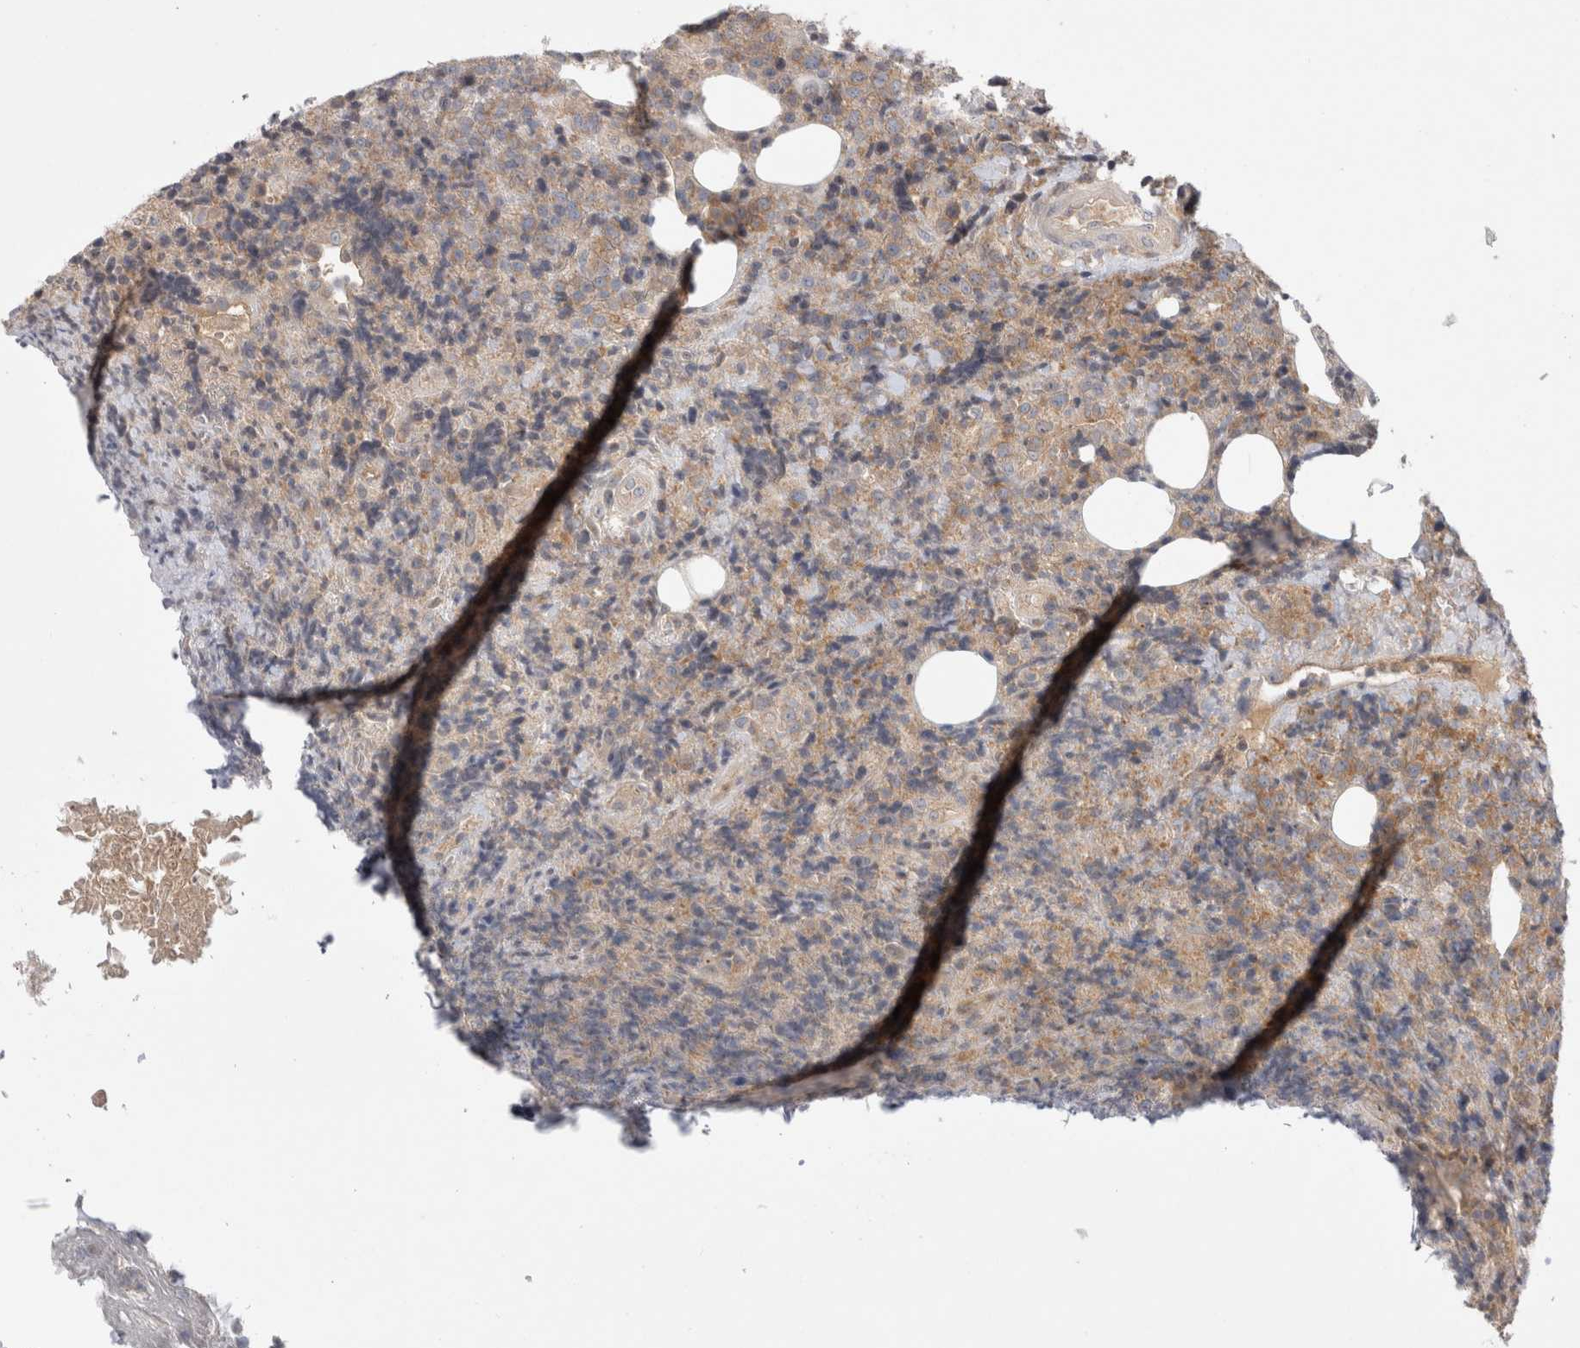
{"staining": {"intensity": "moderate", "quantity": "<25%", "location": "cytoplasmic/membranous"}, "tissue": "lymphoma", "cell_type": "Tumor cells", "image_type": "cancer", "snomed": [{"axis": "morphology", "description": "Malignant lymphoma, non-Hodgkin's type, High grade"}, {"axis": "topography", "description": "Lymph node"}], "caption": "Tumor cells reveal low levels of moderate cytoplasmic/membranous positivity in about <25% of cells in lymphoma.", "gene": "CERS3", "patient": {"sex": "male", "age": 13}}